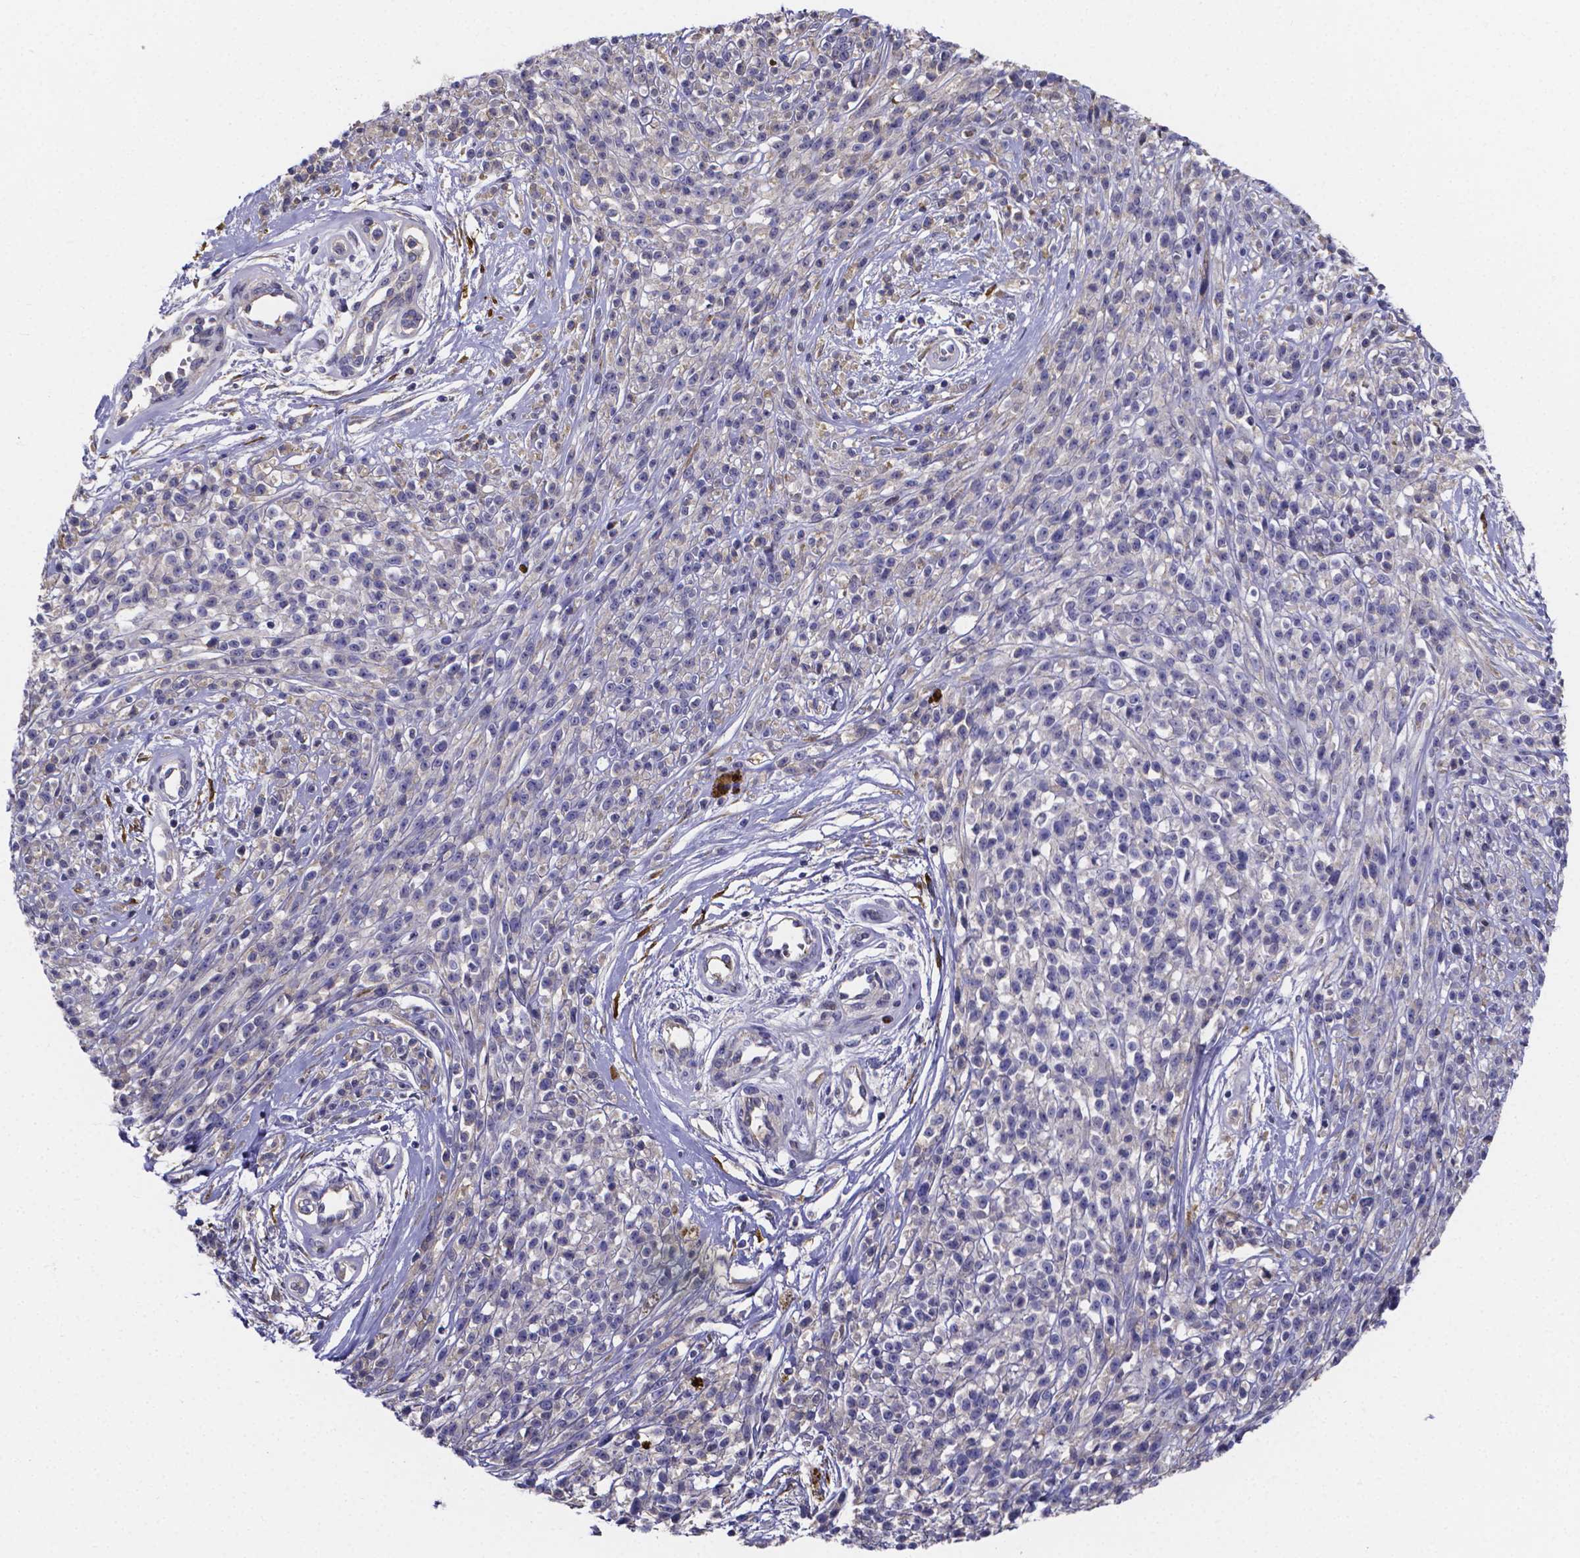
{"staining": {"intensity": "negative", "quantity": "none", "location": "none"}, "tissue": "melanoma", "cell_type": "Tumor cells", "image_type": "cancer", "snomed": [{"axis": "morphology", "description": "Malignant melanoma, NOS"}, {"axis": "topography", "description": "Skin"}, {"axis": "topography", "description": "Skin of trunk"}], "caption": "Melanoma was stained to show a protein in brown. There is no significant expression in tumor cells.", "gene": "SFRP4", "patient": {"sex": "male", "age": 74}}